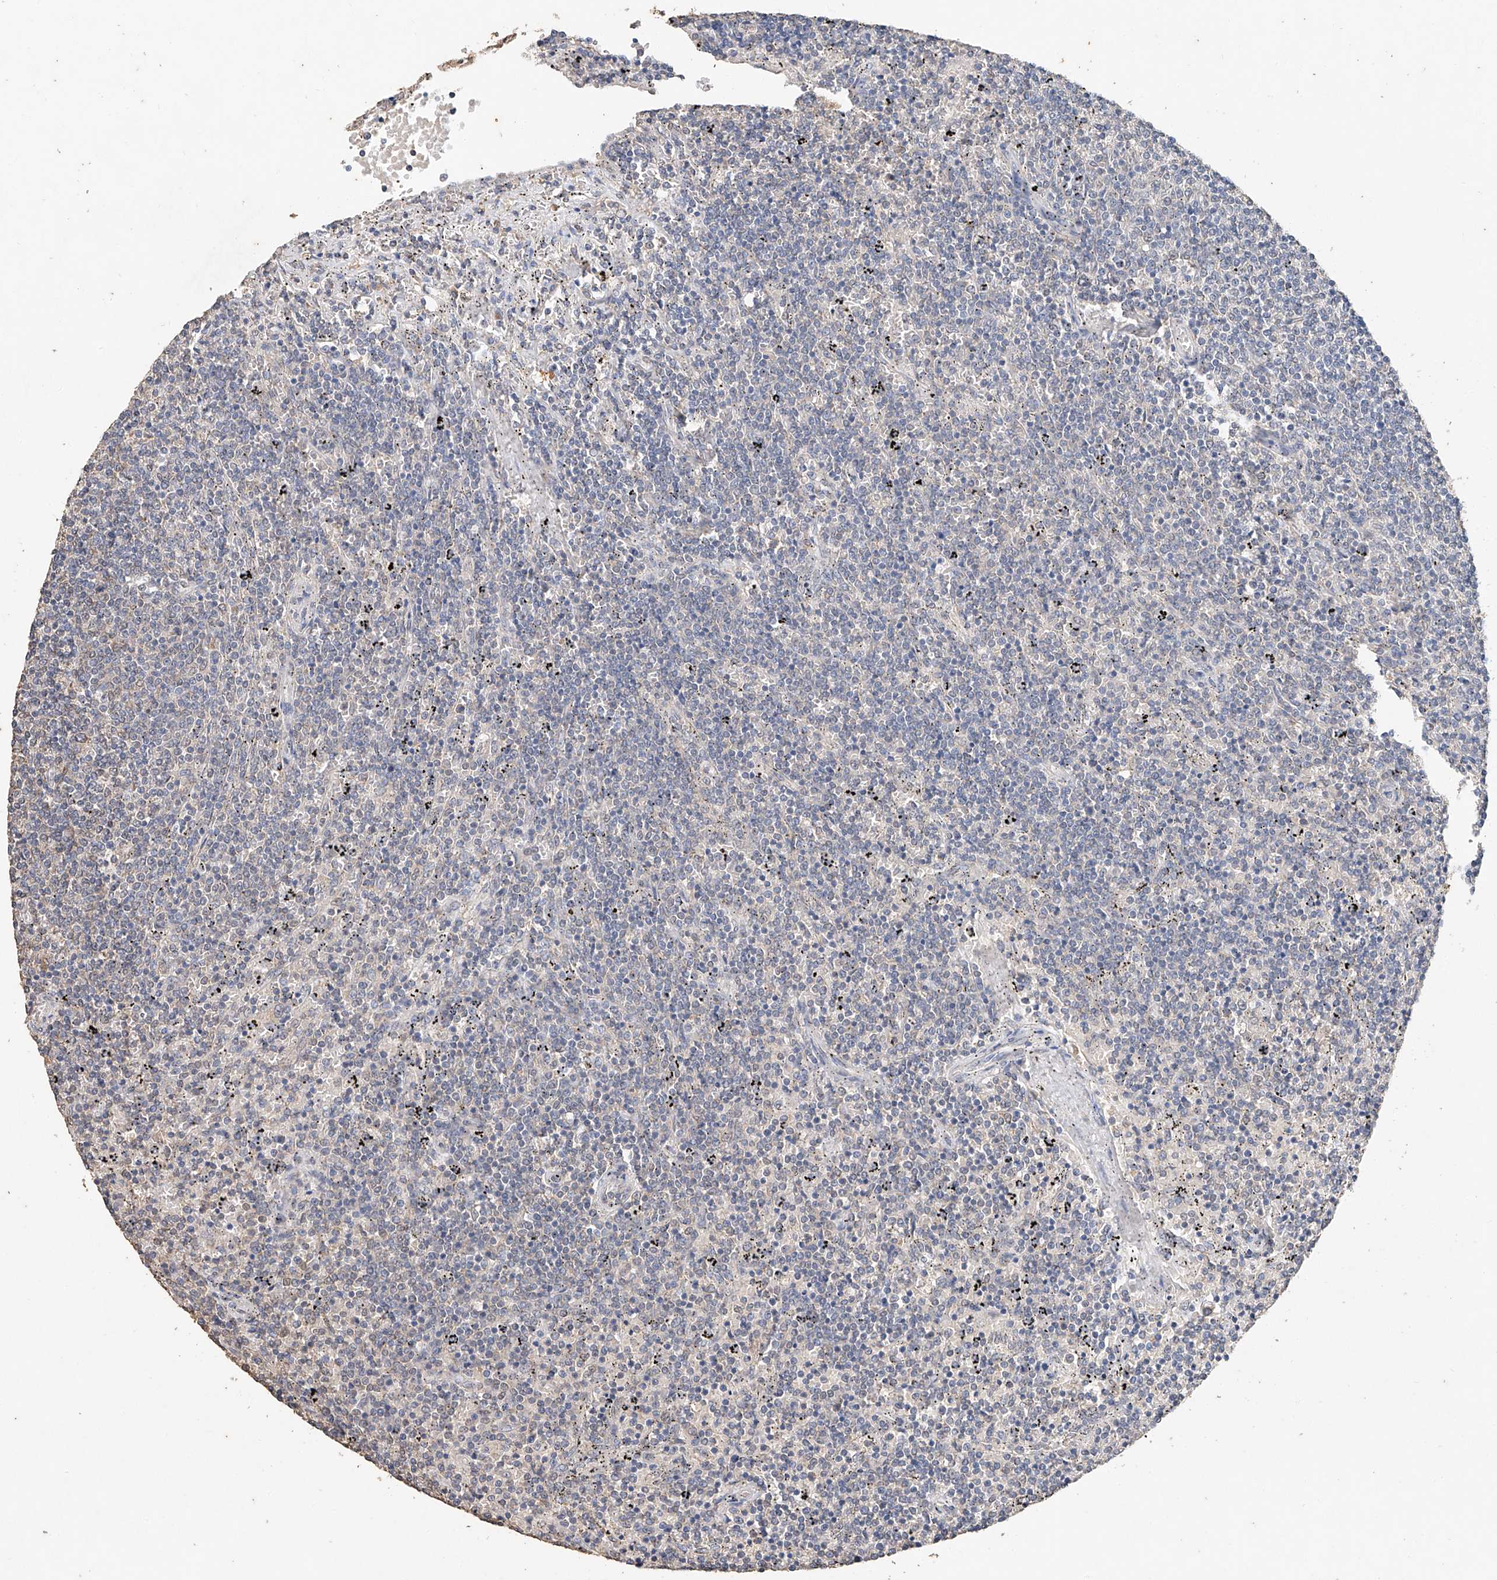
{"staining": {"intensity": "negative", "quantity": "none", "location": "none"}, "tissue": "lymphoma", "cell_type": "Tumor cells", "image_type": "cancer", "snomed": [{"axis": "morphology", "description": "Malignant lymphoma, non-Hodgkin's type, Low grade"}, {"axis": "topography", "description": "Spleen"}], "caption": "A high-resolution image shows IHC staining of low-grade malignant lymphoma, non-Hodgkin's type, which reveals no significant positivity in tumor cells.", "gene": "CERS4", "patient": {"sex": "female", "age": 50}}